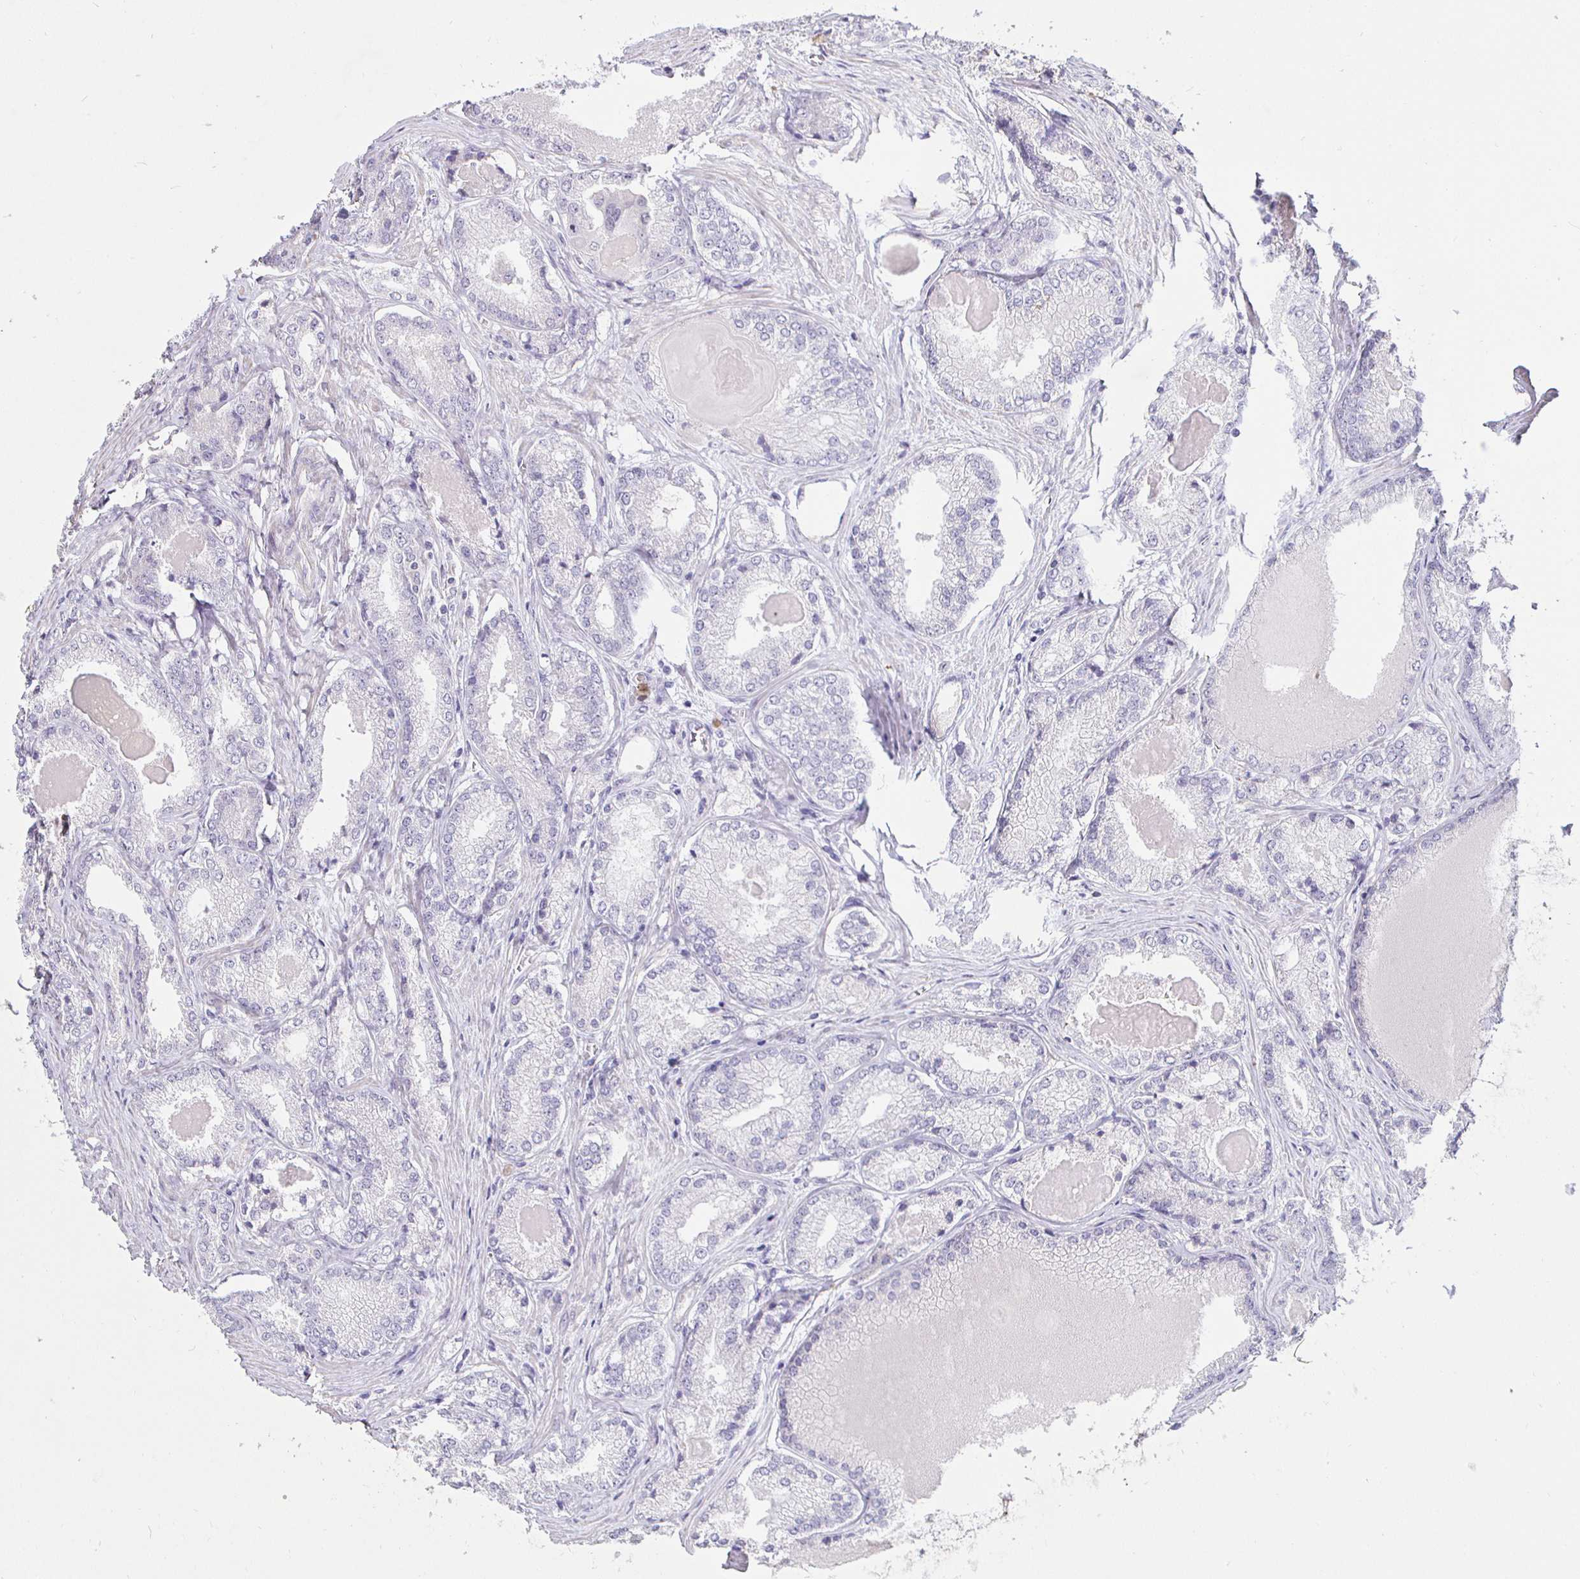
{"staining": {"intensity": "negative", "quantity": "none", "location": "none"}, "tissue": "prostate cancer", "cell_type": "Tumor cells", "image_type": "cancer", "snomed": [{"axis": "morphology", "description": "Adenocarcinoma, NOS"}, {"axis": "morphology", "description": "Adenocarcinoma, Low grade"}, {"axis": "topography", "description": "Prostate"}], "caption": "Immunohistochemical staining of human prostate cancer (adenocarcinoma (low-grade)) shows no significant staining in tumor cells.", "gene": "MLH1", "patient": {"sex": "male", "age": 68}}